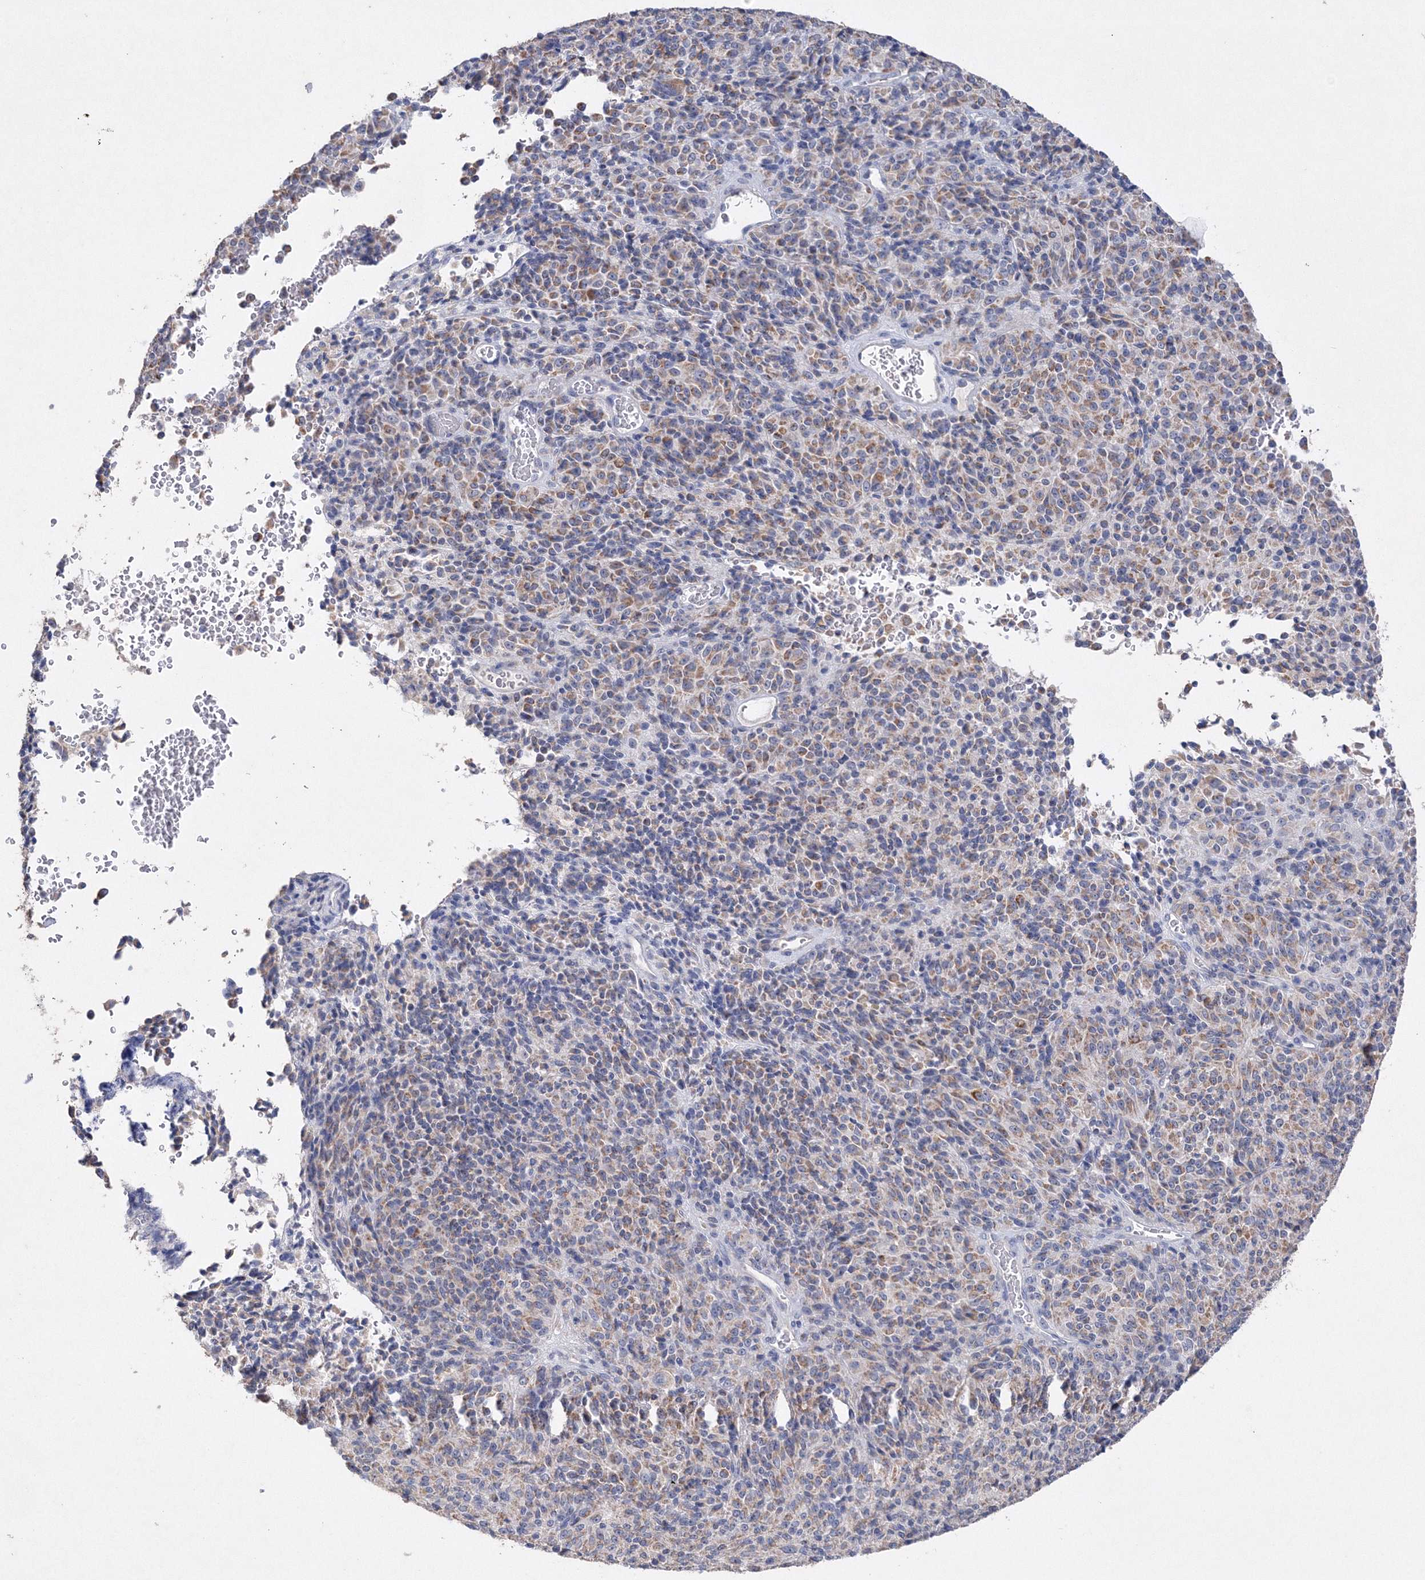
{"staining": {"intensity": "weak", "quantity": "25%-75%", "location": "cytoplasmic/membranous"}, "tissue": "melanoma", "cell_type": "Tumor cells", "image_type": "cancer", "snomed": [{"axis": "morphology", "description": "Malignant melanoma, Metastatic site"}, {"axis": "topography", "description": "Brain"}], "caption": "This is a photomicrograph of immunohistochemistry (IHC) staining of malignant melanoma (metastatic site), which shows weak expression in the cytoplasmic/membranous of tumor cells.", "gene": "GLS", "patient": {"sex": "female", "age": 56}}